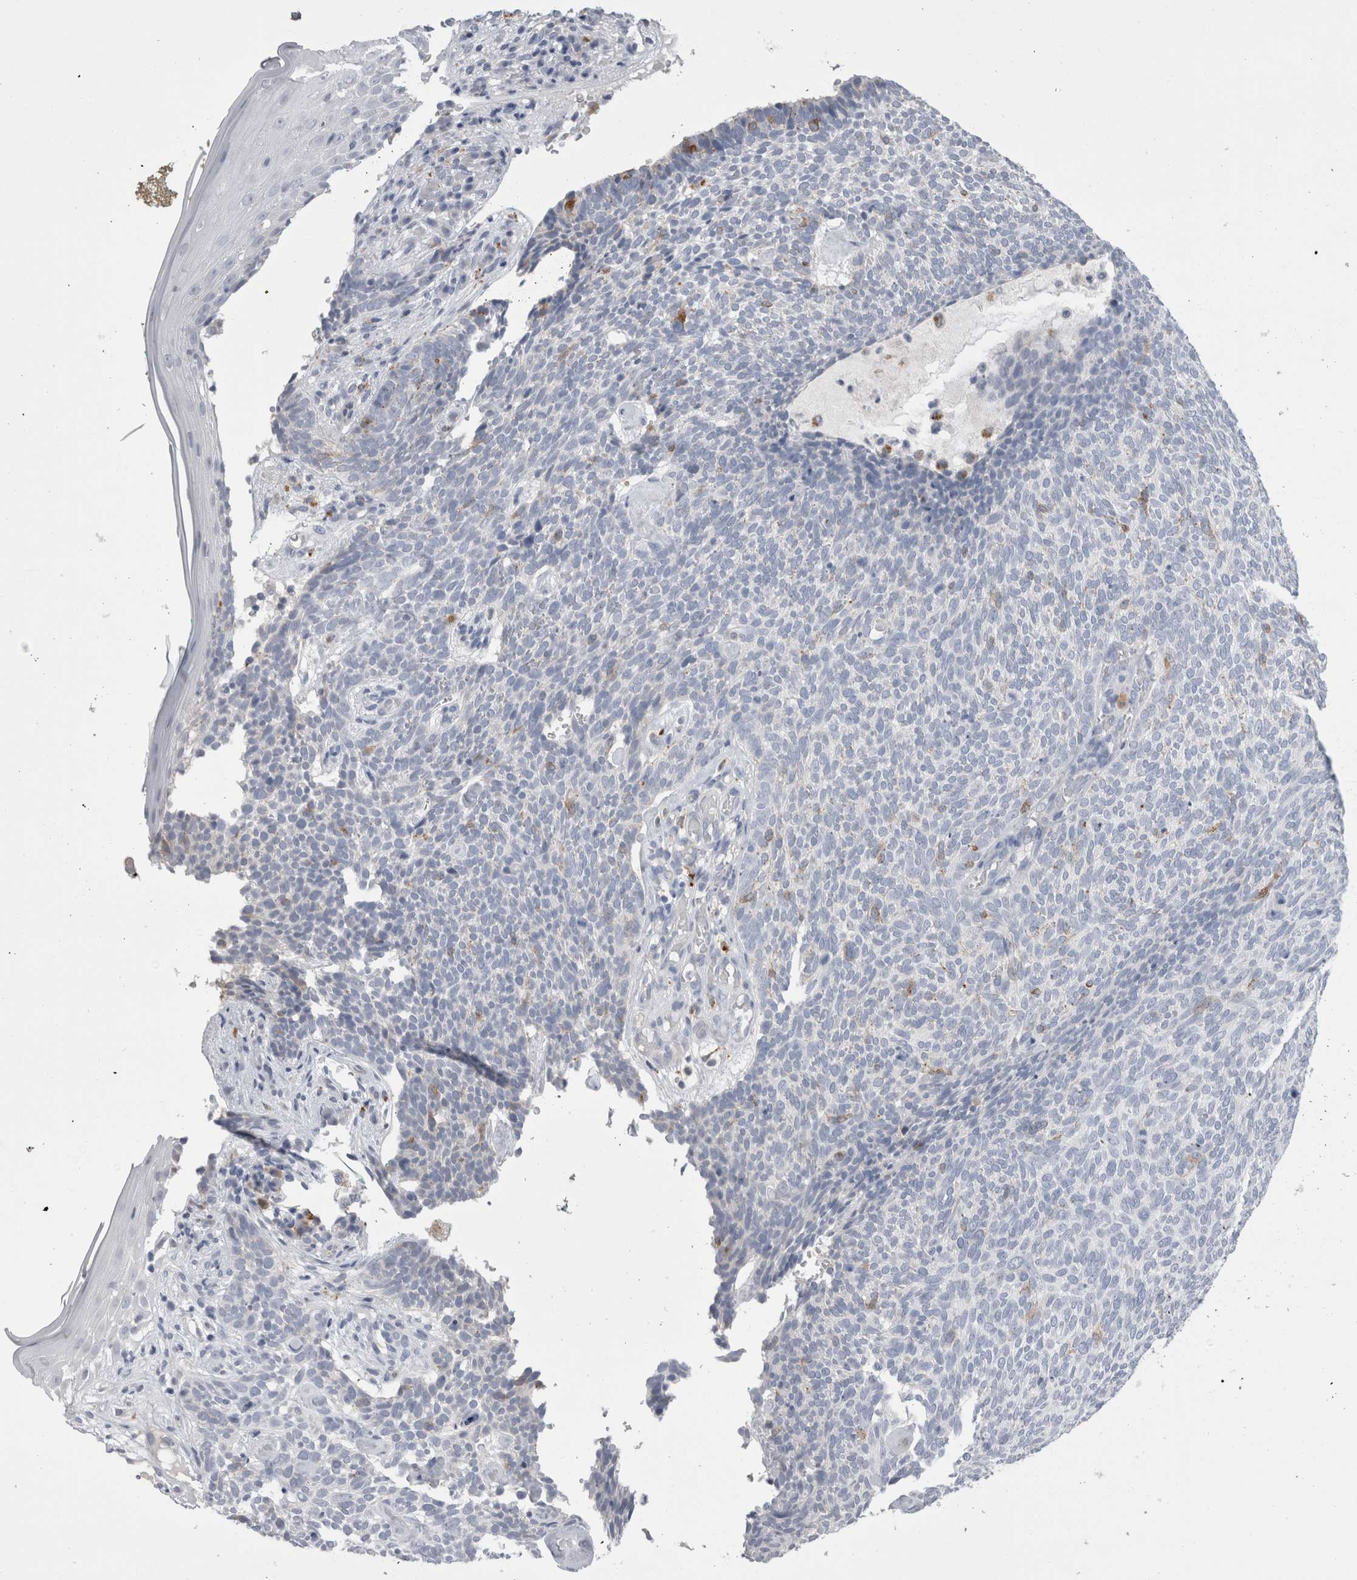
{"staining": {"intensity": "negative", "quantity": "none", "location": "none"}, "tissue": "skin cancer", "cell_type": "Tumor cells", "image_type": "cancer", "snomed": [{"axis": "morphology", "description": "Basal cell carcinoma"}, {"axis": "topography", "description": "Skin"}], "caption": "Tumor cells show no significant protein staining in skin basal cell carcinoma.", "gene": "EPDR1", "patient": {"sex": "female", "age": 84}}